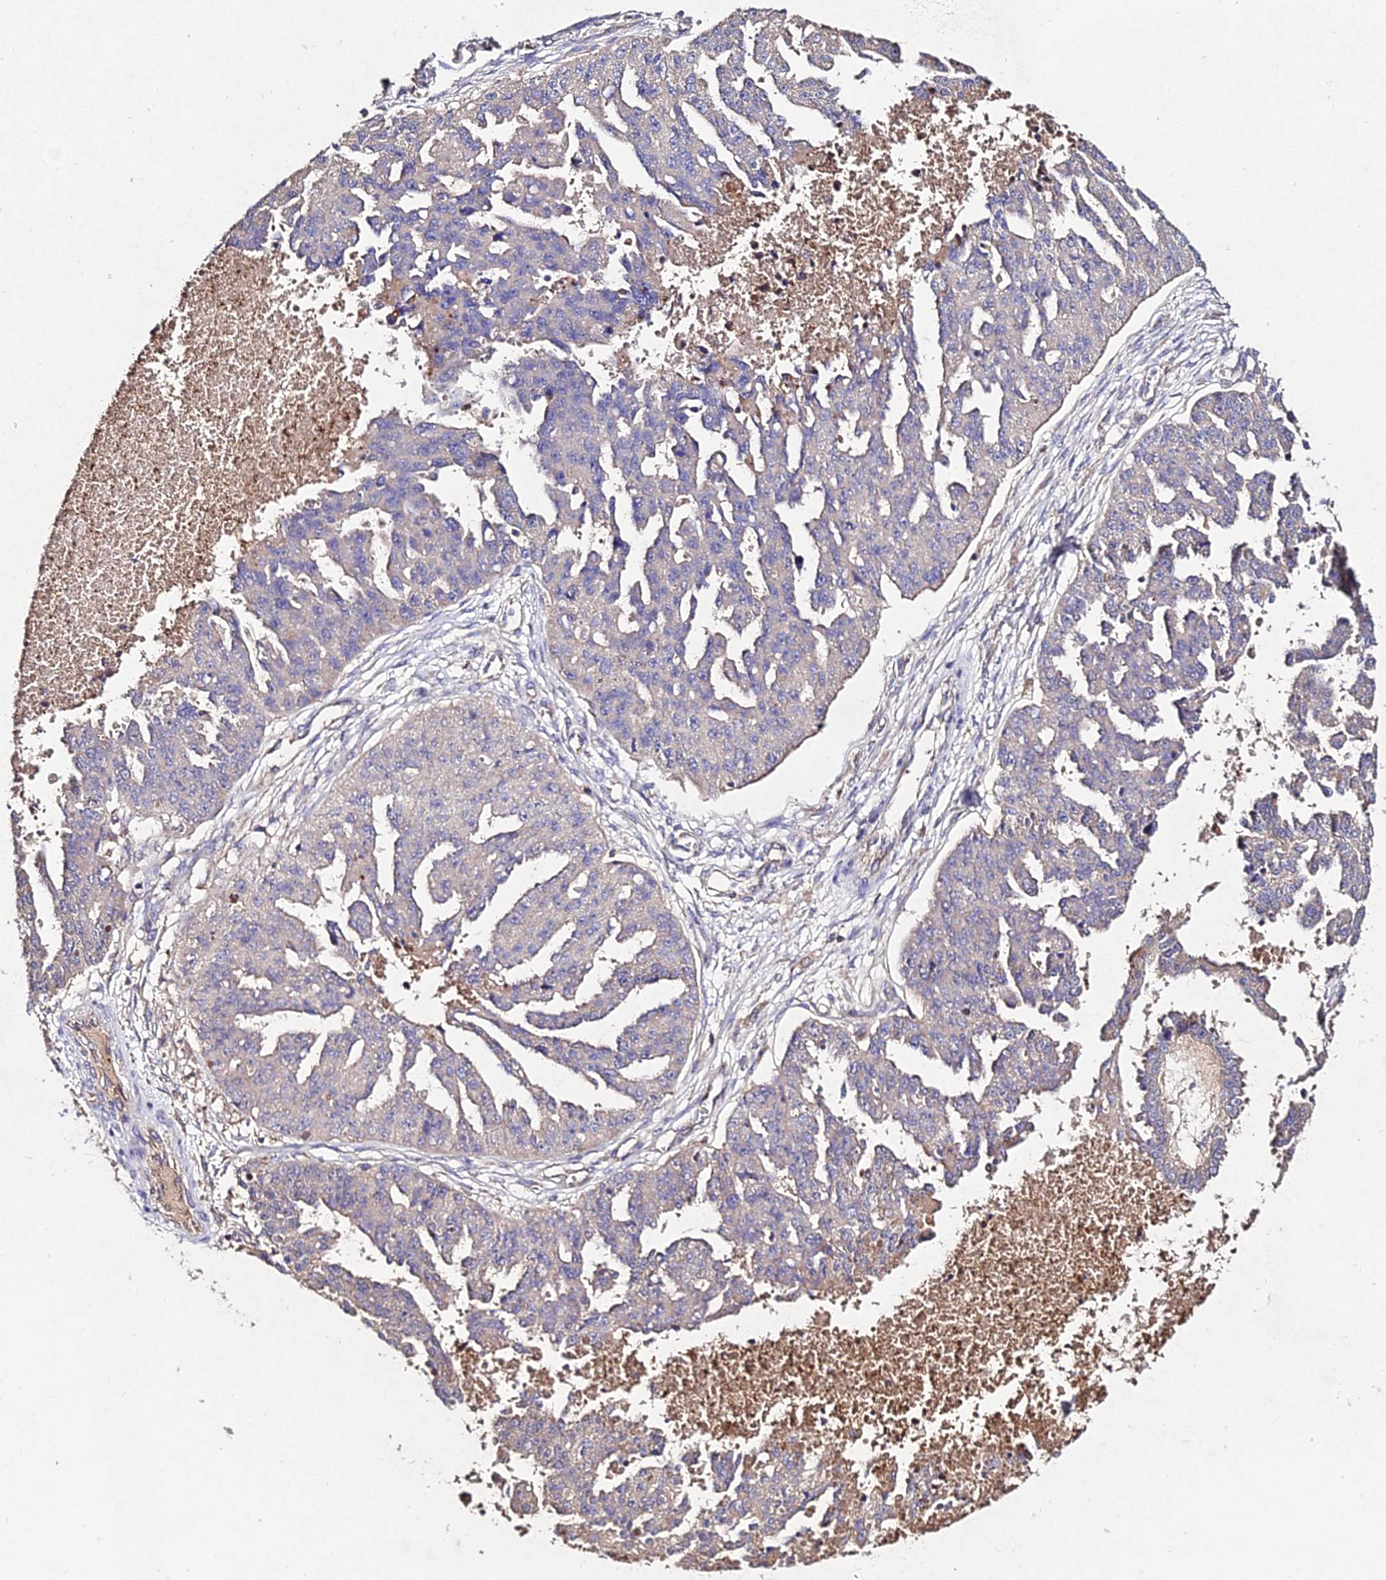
{"staining": {"intensity": "negative", "quantity": "none", "location": "none"}, "tissue": "ovarian cancer", "cell_type": "Tumor cells", "image_type": "cancer", "snomed": [{"axis": "morphology", "description": "Cystadenocarcinoma, serous, NOS"}, {"axis": "topography", "description": "Ovary"}], "caption": "This is a micrograph of IHC staining of ovarian serous cystadenocarcinoma, which shows no expression in tumor cells. (Stains: DAB (3,3'-diaminobenzidine) immunohistochemistry (IHC) with hematoxylin counter stain, Microscopy: brightfield microscopy at high magnification).", "gene": "AP3M2", "patient": {"sex": "female", "age": 58}}